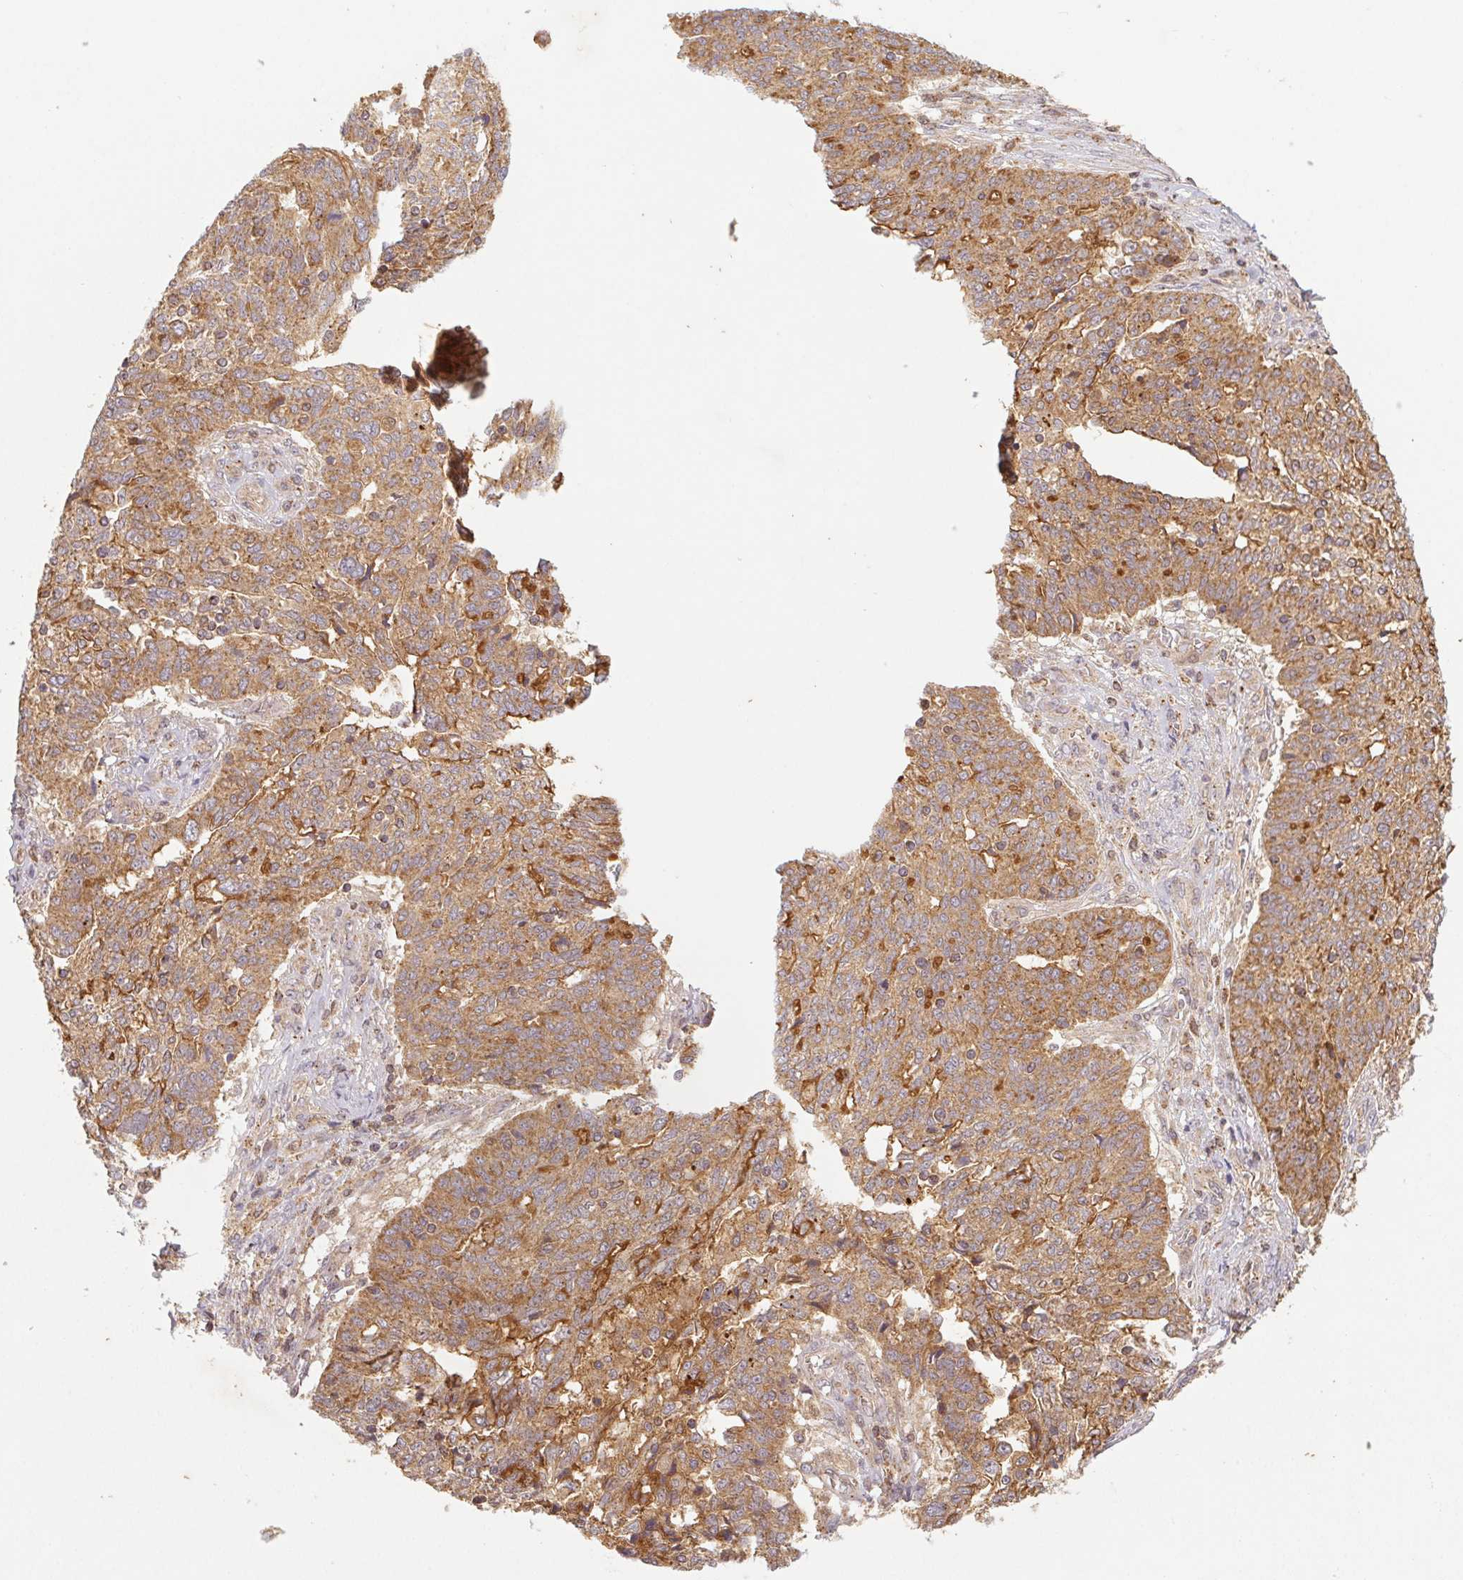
{"staining": {"intensity": "moderate", "quantity": ">75%", "location": "cytoplasmic/membranous"}, "tissue": "ovarian cancer", "cell_type": "Tumor cells", "image_type": "cancer", "snomed": [{"axis": "morphology", "description": "Cystadenocarcinoma, serous, NOS"}, {"axis": "topography", "description": "Ovary"}], "caption": "Tumor cells demonstrate moderate cytoplasmic/membranous positivity in about >75% of cells in ovarian cancer.", "gene": "MTHFD1", "patient": {"sex": "female", "age": 67}}